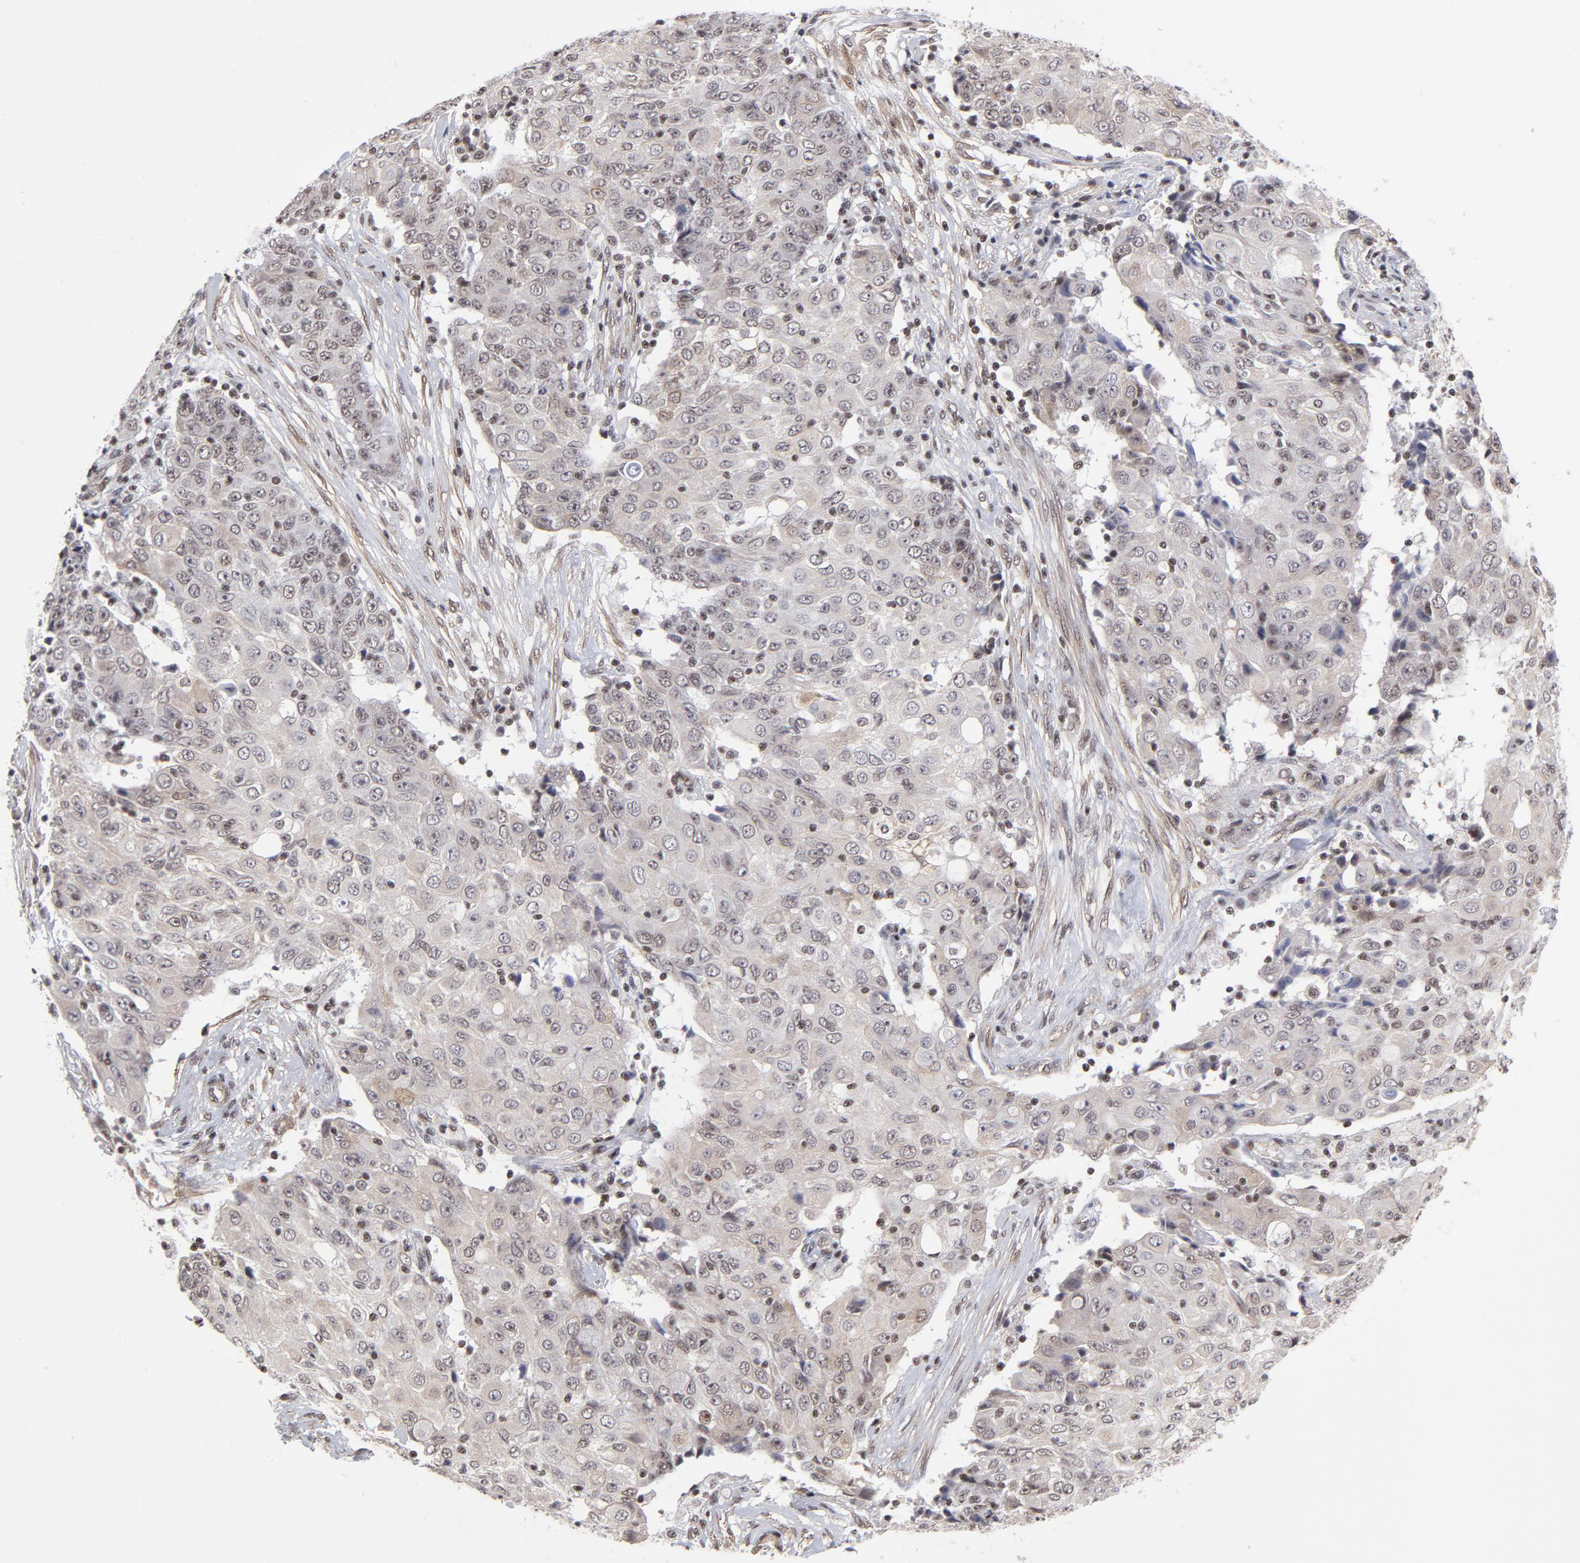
{"staining": {"intensity": "weak", "quantity": "<25%", "location": "cytoplasmic/membranous,nuclear"}, "tissue": "ovarian cancer", "cell_type": "Tumor cells", "image_type": "cancer", "snomed": [{"axis": "morphology", "description": "Carcinoma, endometroid"}, {"axis": "topography", "description": "Ovary"}], "caption": "IHC photomicrograph of neoplastic tissue: ovarian endometroid carcinoma stained with DAB (3,3'-diaminobenzidine) displays no significant protein positivity in tumor cells. (DAB (3,3'-diaminobenzidine) immunohistochemistry visualized using brightfield microscopy, high magnification).", "gene": "CTCF", "patient": {"sex": "female", "age": 42}}